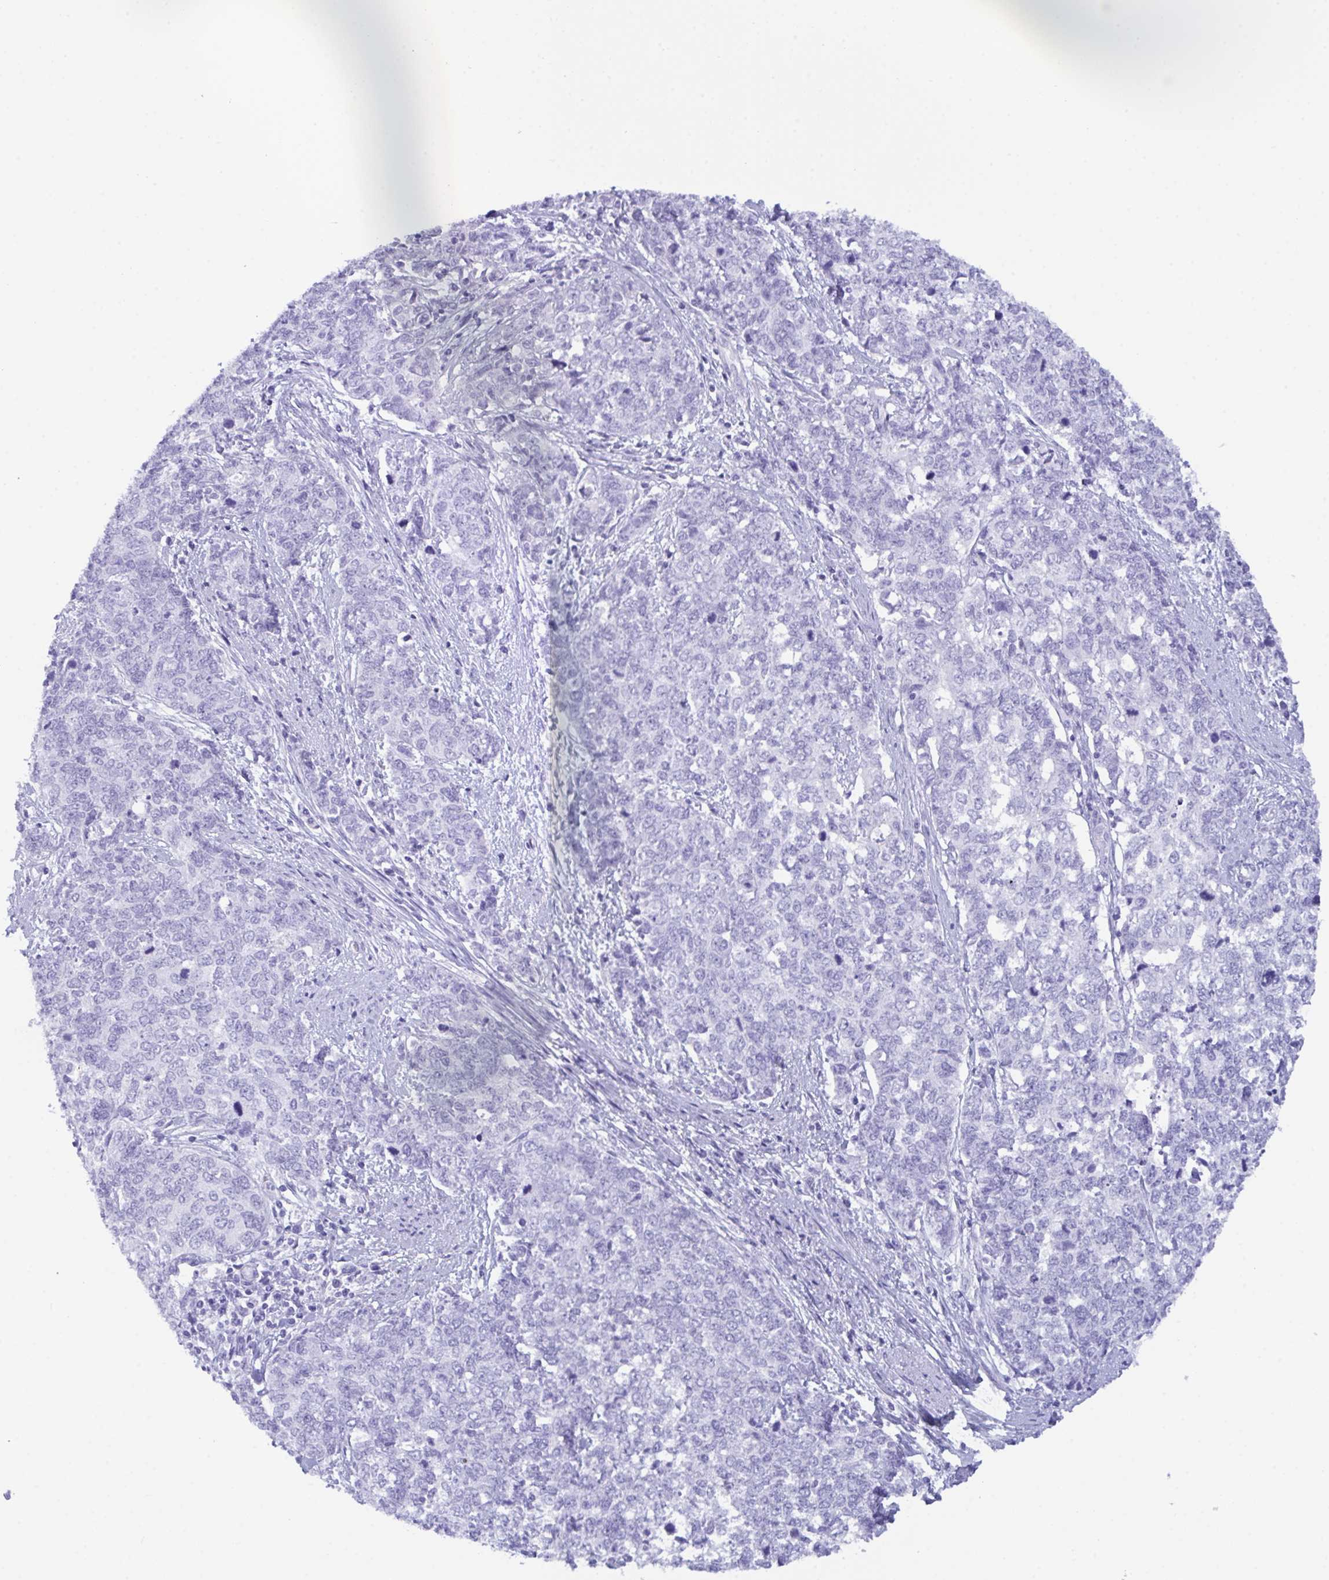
{"staining": {"intensity": "negative", "quantity": "none", "location": "none"}, "tissue": "cervical cancer", "cell_type": "Tumor cells", "image_type": "cancer", "snomed": [{"axis": "morphology", "description": "Adenocarcinoma, NOS"}, {"axis": "topography", "description": "Cervix"}], "caption": "DAB (3,3'-diaminobenzidine) immunohistochemical staining of human cervical cancer shows no significant positivity in tumor cells.", "gene": "ZNF850", "patient": {"sex": "female", "age": 63}}